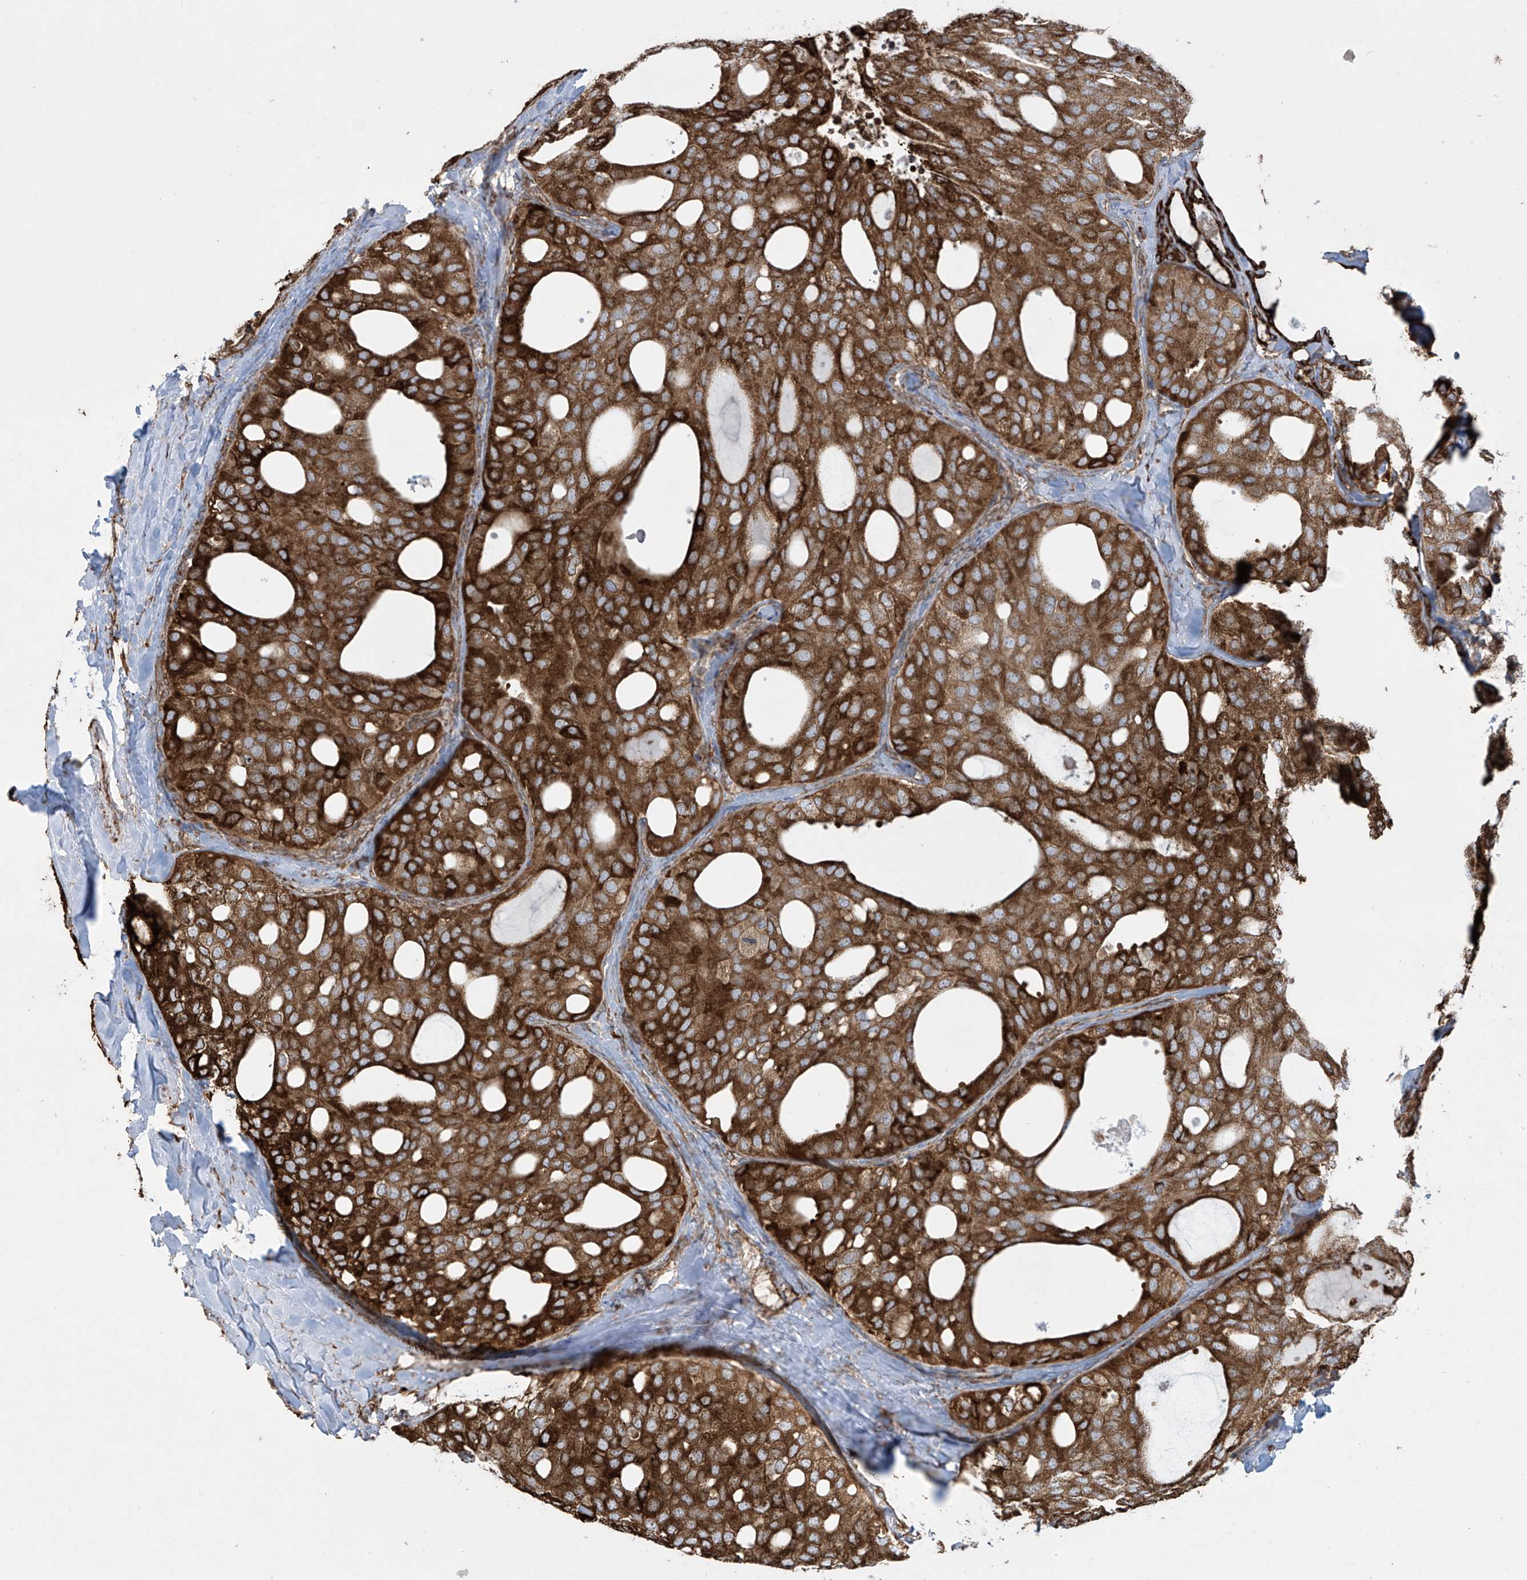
{"staining": {"intensity": "strong", "quantity": ">75%", "location": "cytoplasmic/membranous"}, "tissue": "thyroid cancer", "cell_type": "Tumor cells", "image_type": "cancer", "snomed": [{"axis": "morphology", "description": "Follicular adenoma carcinoma, NOS"}, {"axis": "topography", "description": "Thyroid gland"}], "caption": "This photomicrograph shows follicular adenoma carcinoma (thyroid) stained with immunohistochemistry (IHC) to label a protein in brown. The cytoplasmic/membranous of tumor cells show strong positivity for the protein. Nuclei are counter-stained blue.", "gene": "MX1", "patient": {"sex": "male", "age": 75}}